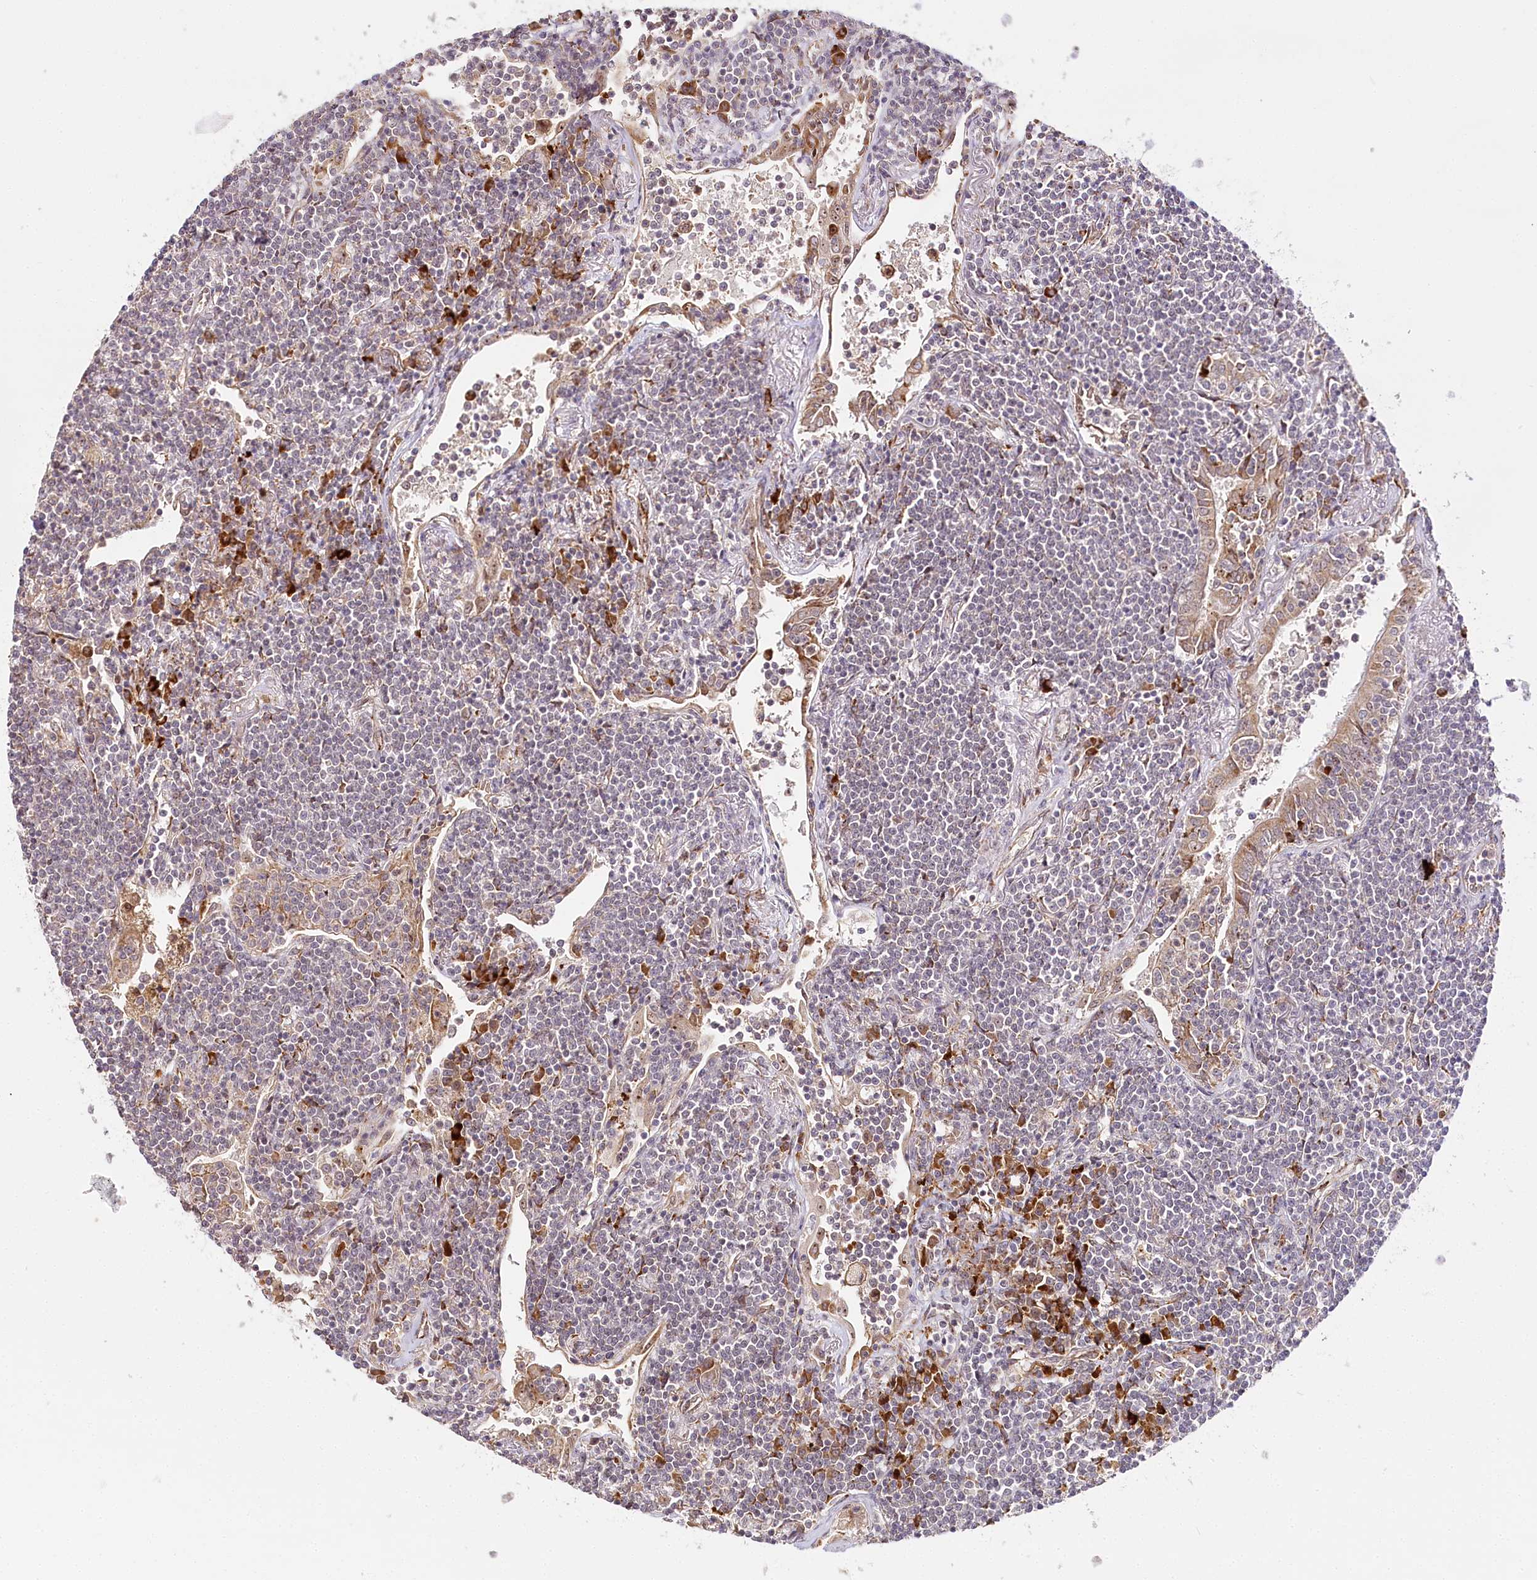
{"staining": {"intensity": "negative", "quantity": "none", "location": "none"}, "tissue": "lymphoma", "cell_type": "Tumor cells", "image_type": "cancer", "snomed": [{"axis": "morphology", "description": "Malignant lymphoma, non-Hodgkin's type, Low grade"}, {"axis": "topography", "description": "Lung"}], "caption": "High magnification brightfield microscopy of lymphoma stained with DAB (3,3'-diaminobenzidine) (brown) and counterstained with hematoxylin (blue): tumor cells show no significant staining.", "gene": "WDR36", "patient": {"sex": "female", "age": 71}}